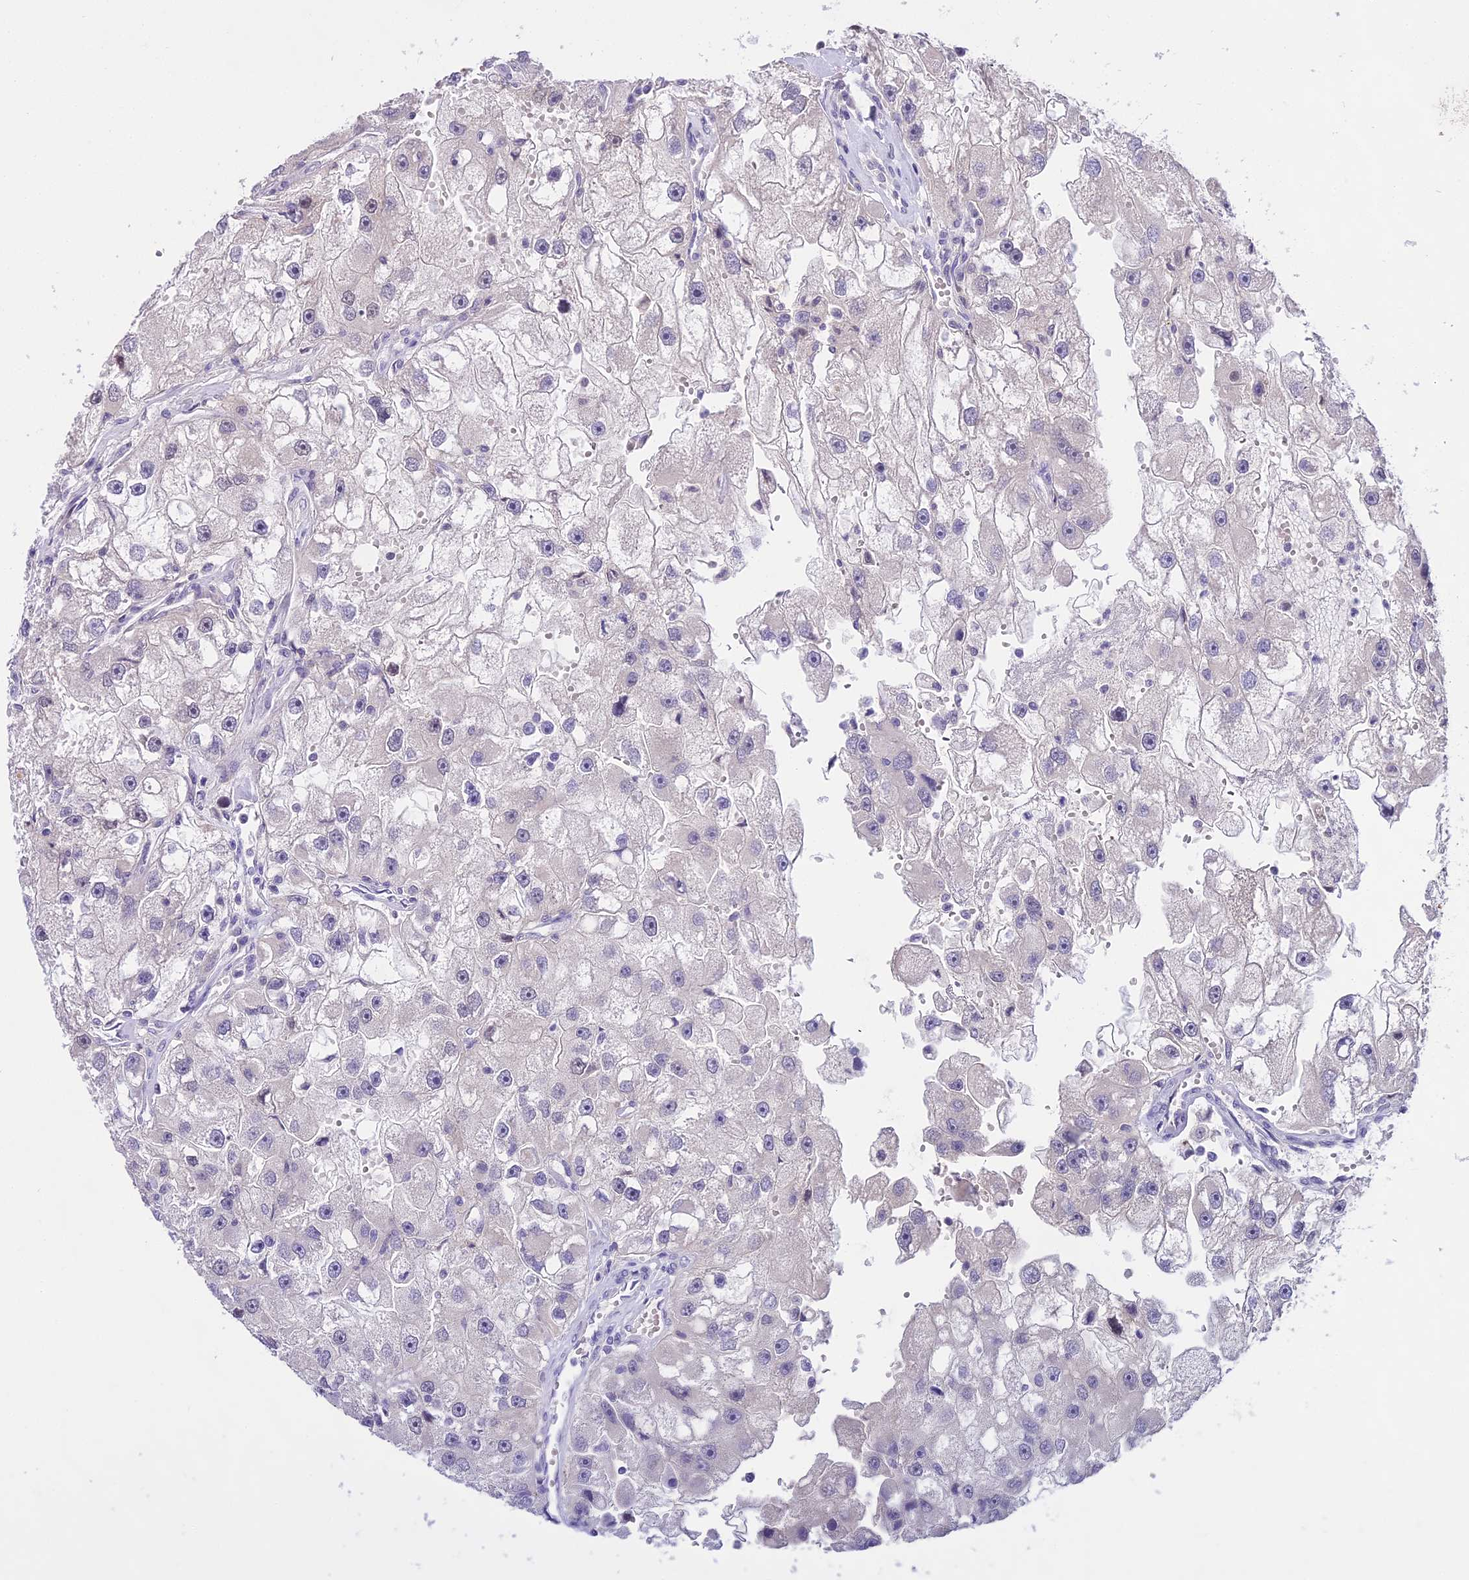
{"staining": {"intensity": "negative", "quantity": "none", "location": "none"}, "tissue": "renal cancer", "cell_type": "Tumor cells", "image_type": "cancer", "snomed": [{"axis": "morphology", "description": "Adenocarcinoma, NOS"}, {"axis": "topography", "description": "Kidney"}], "caption": "Renal cancer (adenocarcinoma) was stained to show a protein in brown. There is no significant positivity in tumor cells.", "gene": "MAT2A", "patient": {"sex": "male", "age": 63}}